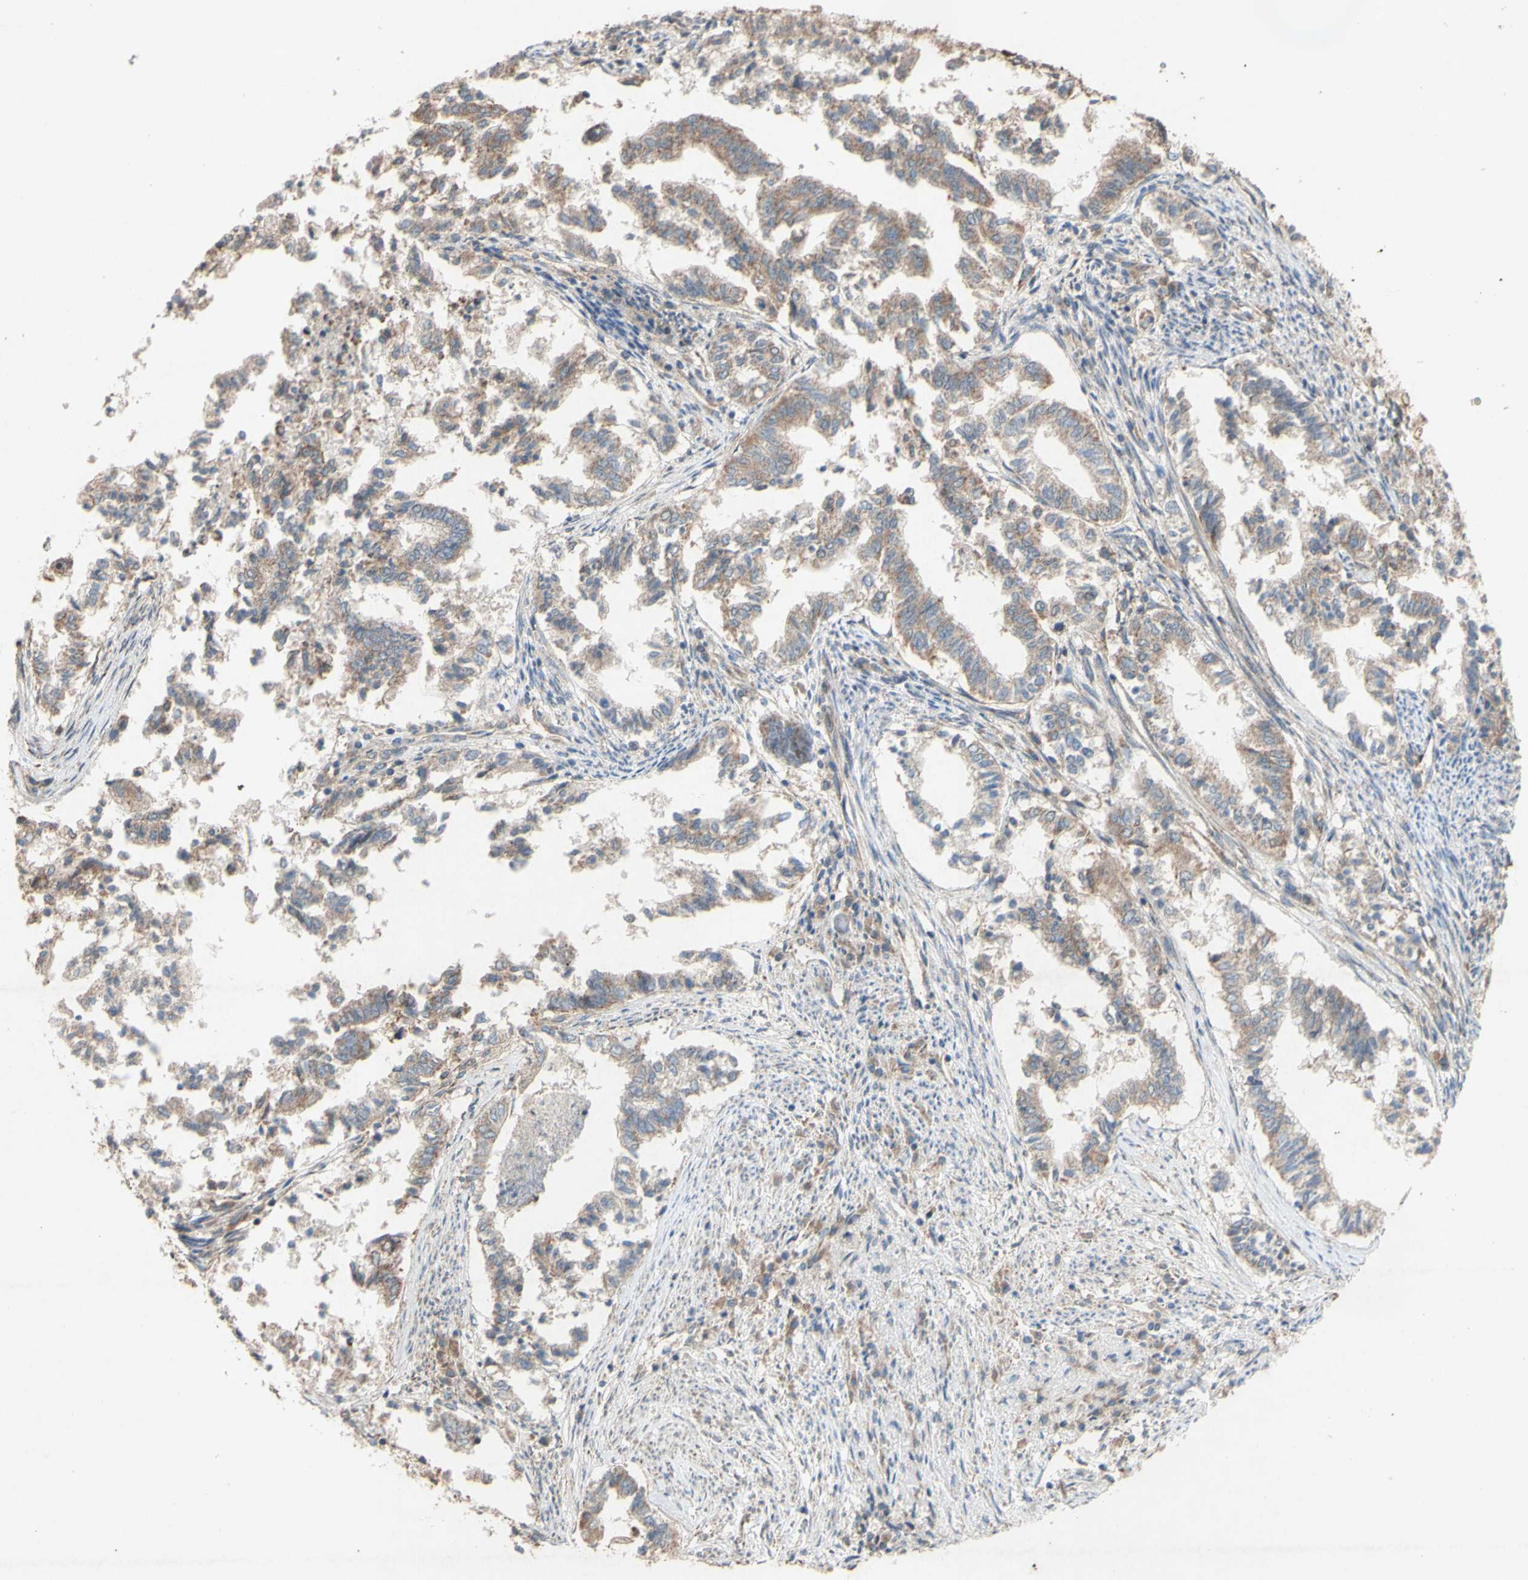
{"staining": {"intensity": "moderate", "quantity": "25%-75%", "location": "cytoplasmic/membranous"}, "tissue": "endometrial cancer", "cell_type": "Tumor cells", "image_type": "cancer", "snomed": [{"axis": "morphology", "description": "Necrosis, NOS"}, {"axis": "morphology", "description": "Adenocarcinoma, NOS"}, {"axis": "topography", "description": "Endometrium"}], "caption": "Approximately 25%-75% of tumor cells in human endometrial cancer (adenocarcinoma) demonstrate moderate cytoplasmic/membranous protein staining as visualized by brown immunohistochemical staining.", "gene": "TST", "patient": {"sex": "female", "age": 79}}